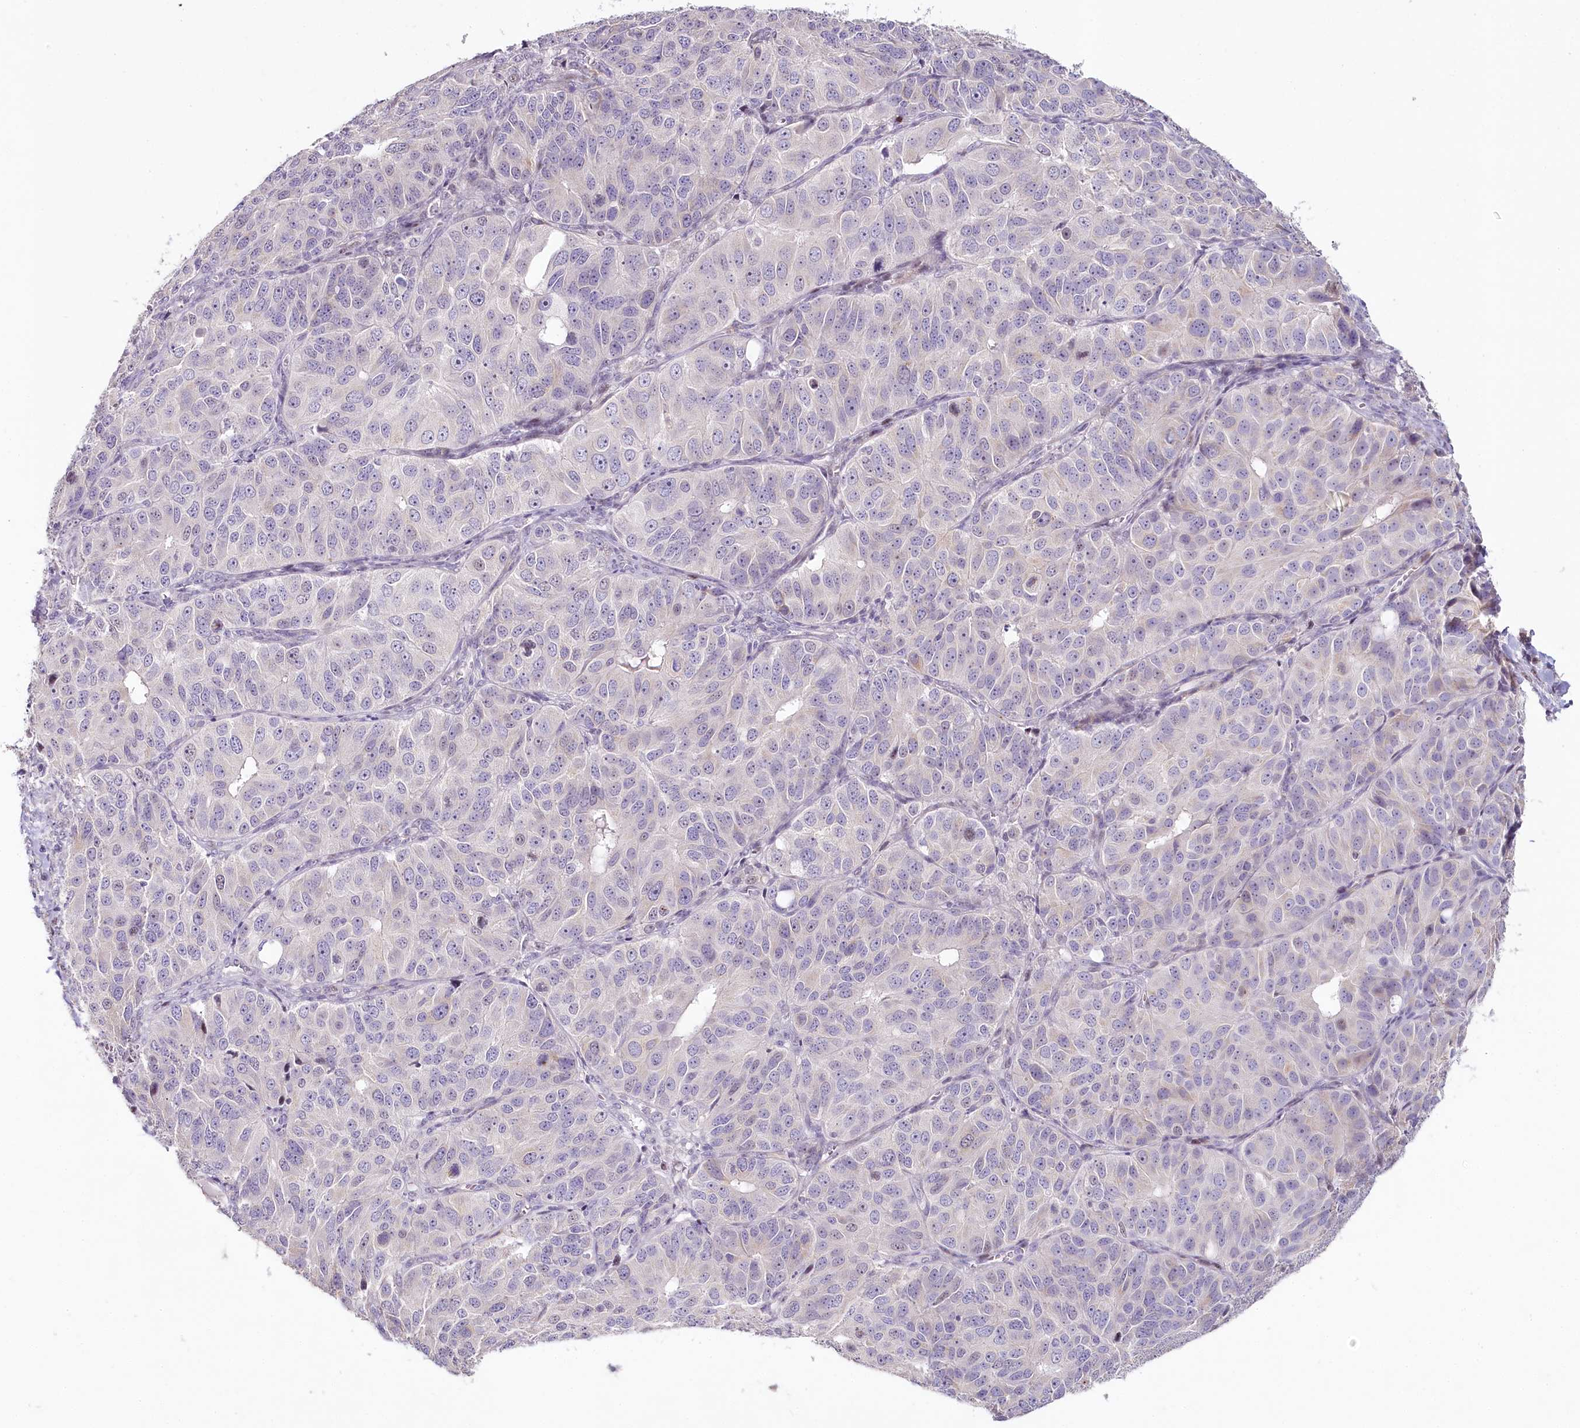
{"staining": {"intensity": "negative", "quantity": "none", "location": "none"}, "tissue": "ovarian cancer", "cell_type": "Tumor cells", "image_type": "cancer", "snomed": [{"axis": "morphology", "description": "Carcinoma, endometroid"}, {"axis": "topography", "description": "Ovary"}], "caption": "The immunohistochemistry histopathology image has no significant staining in tumor cells of endometroid carcinoma (ovarian) tissue. The staining is performed using DAB (3,3'-diaminobenzidine) brown chromogen with nuclei counter-stained in using hematoxylin.", "gene": "HPD", "patient": {"sex": "female", "age": 51}}